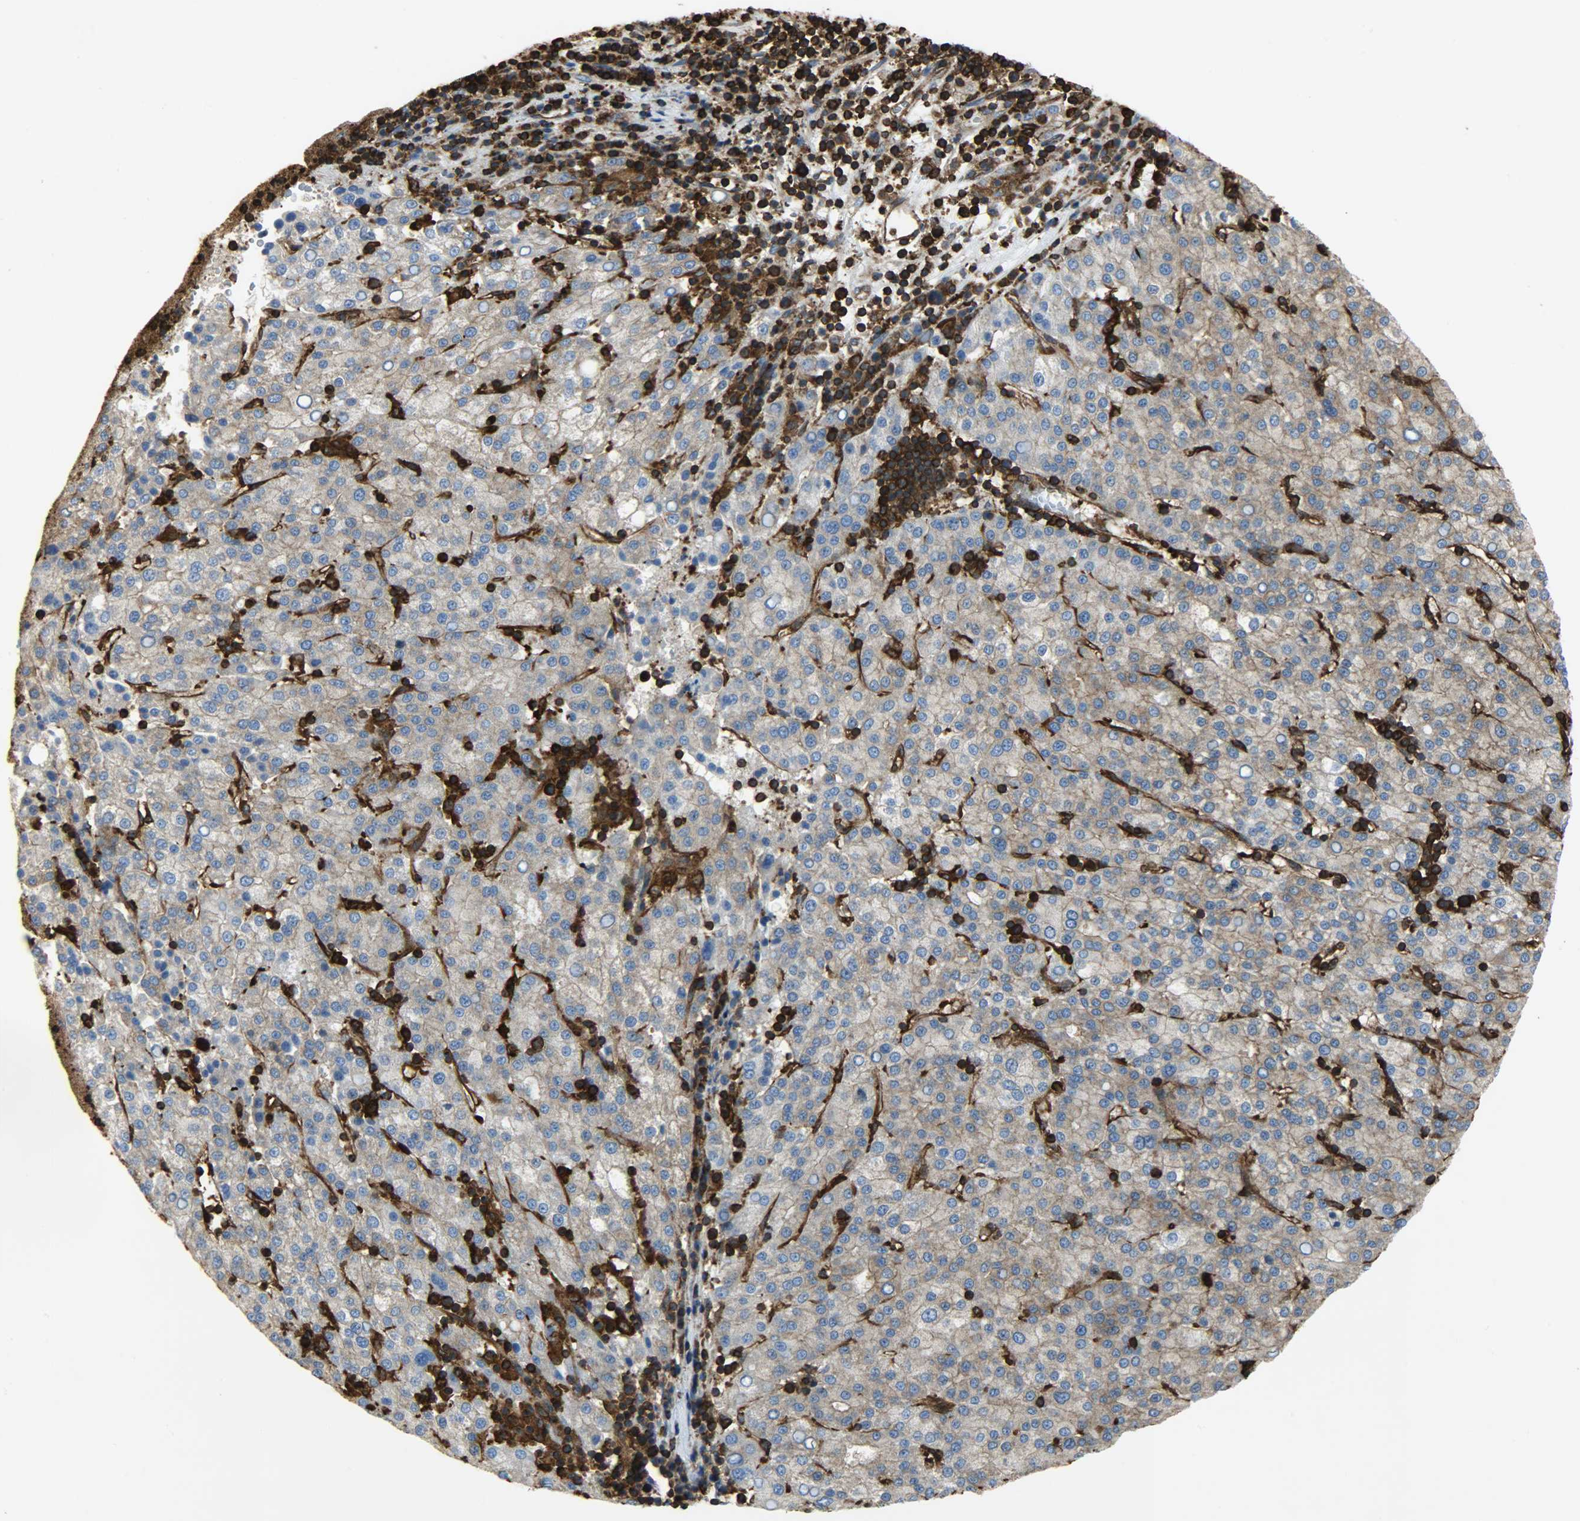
{"staining": {"intensity": "moderate", "quantity": ">75%", "location": "cytoplasmic/membranous"}, "tissue": "liver cancer", "cell_type": "Tumor cells", "image_type": "cancer", "snomed": [{"axis": "morphology", "description": "Carcinoma, Hepatocellular, NOS"}, {"axis": "topography", "description": "Liver"}], "caption": "High-power microscopy captured an immunohistochemistry (IHC) photomicrograph of hepatocellular carcinoma (liver), revealing moderate cytoplasmic/membranous positivity in about >75% of tumor cells.", "gene": "VASP", "patient": {"sex": "female", "age": 58}}